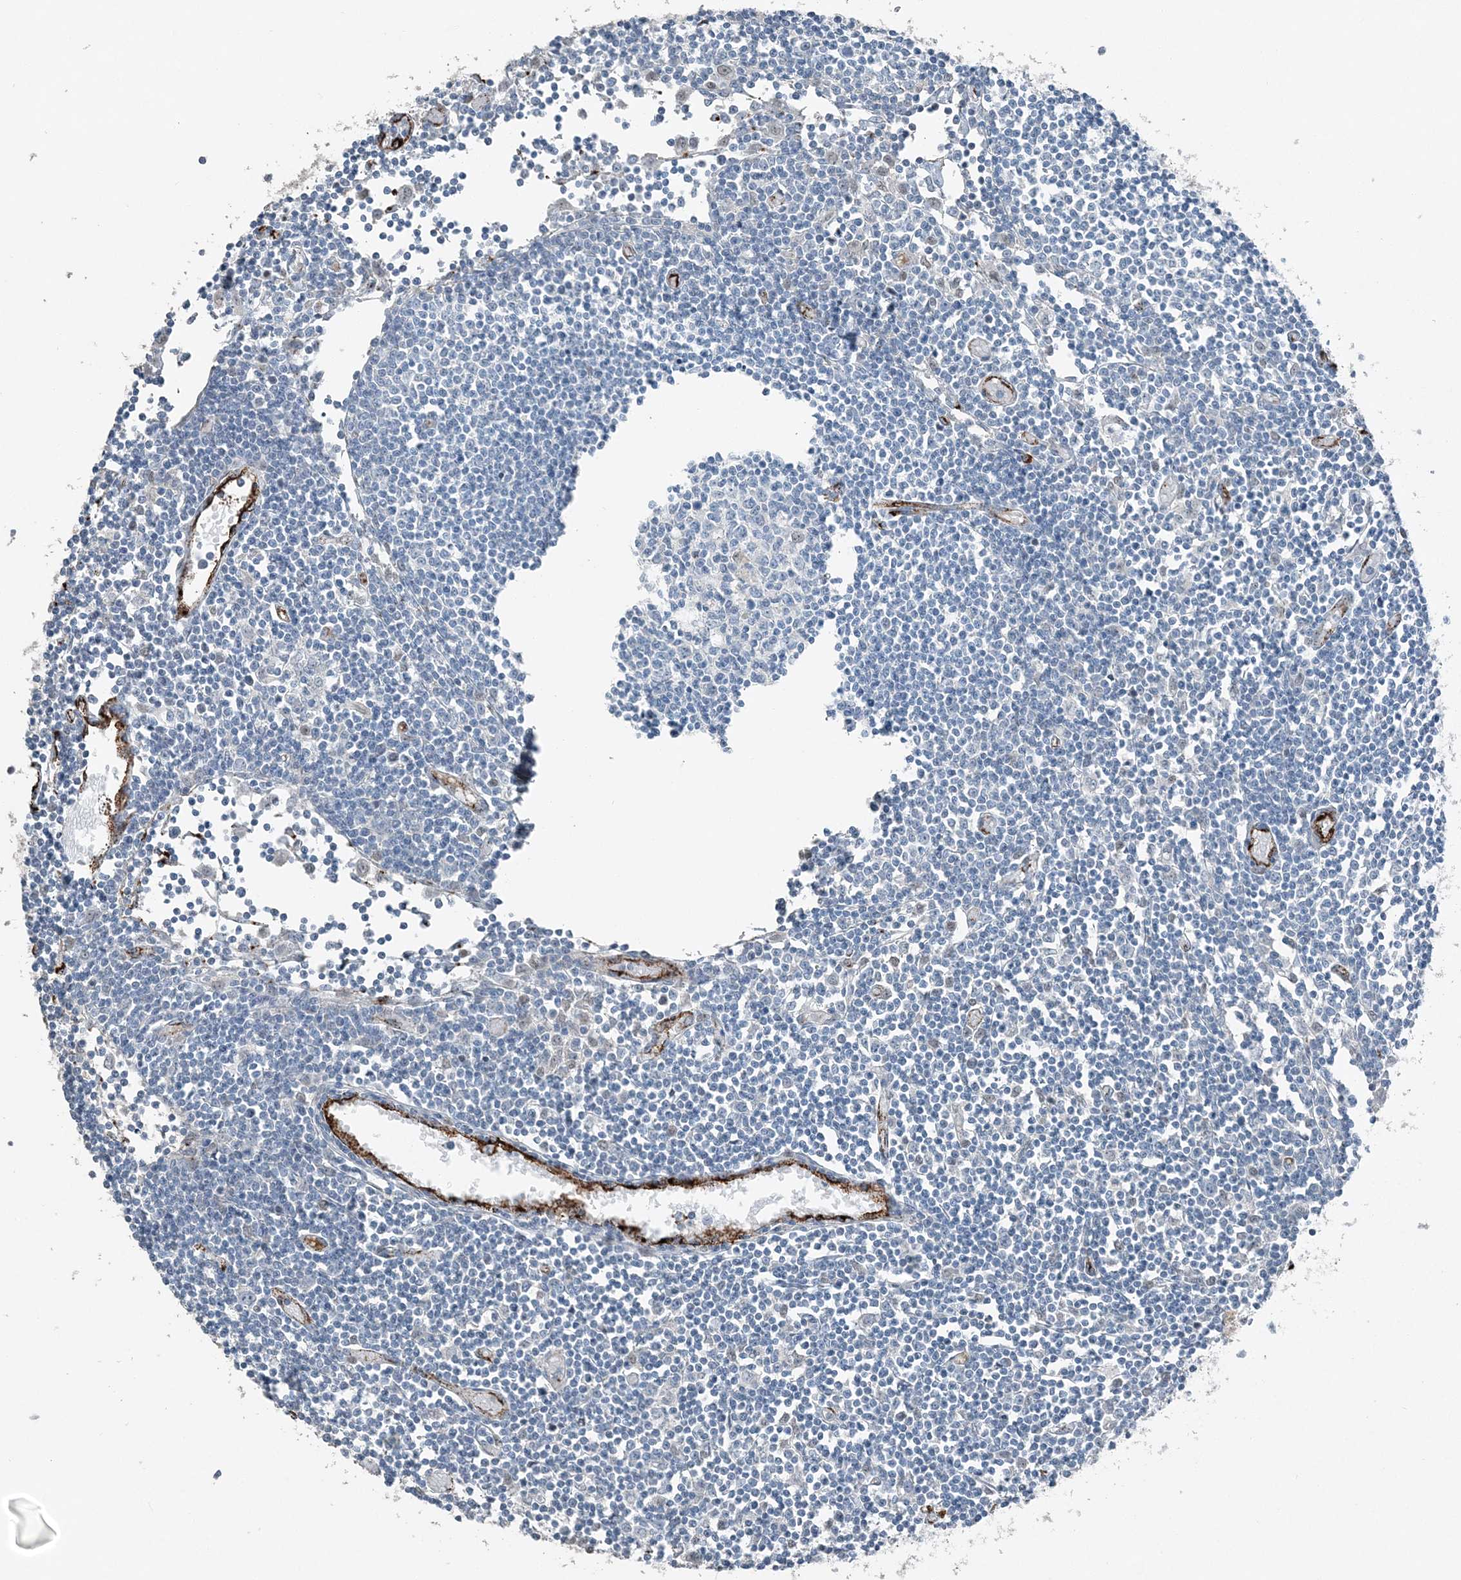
{"staining": {"intensity": "negative", "quantity": "none", "location": "none"}, "tissue": "lymph node", "cell_type": "Germinal center cells", "image_type": "normal", "snomed": [{"axis": "morphology", "description": "Normal tissue, NOS"}, {"axis": "topography", "description": "Lymph node"}], "caption": "DAB (3,3'-diaminobenzidine) immunohistochemical staining of unremarkable lymph node exhibits no significant expression in germinal center cells. The staining is performed using DAB (3,3'-diaminobenzidine) brown chromogen with nuclei counter-stained in using hematoxylin.", "gene": "ELOVL7", "patient": {"sex": "female", "age": 11}}